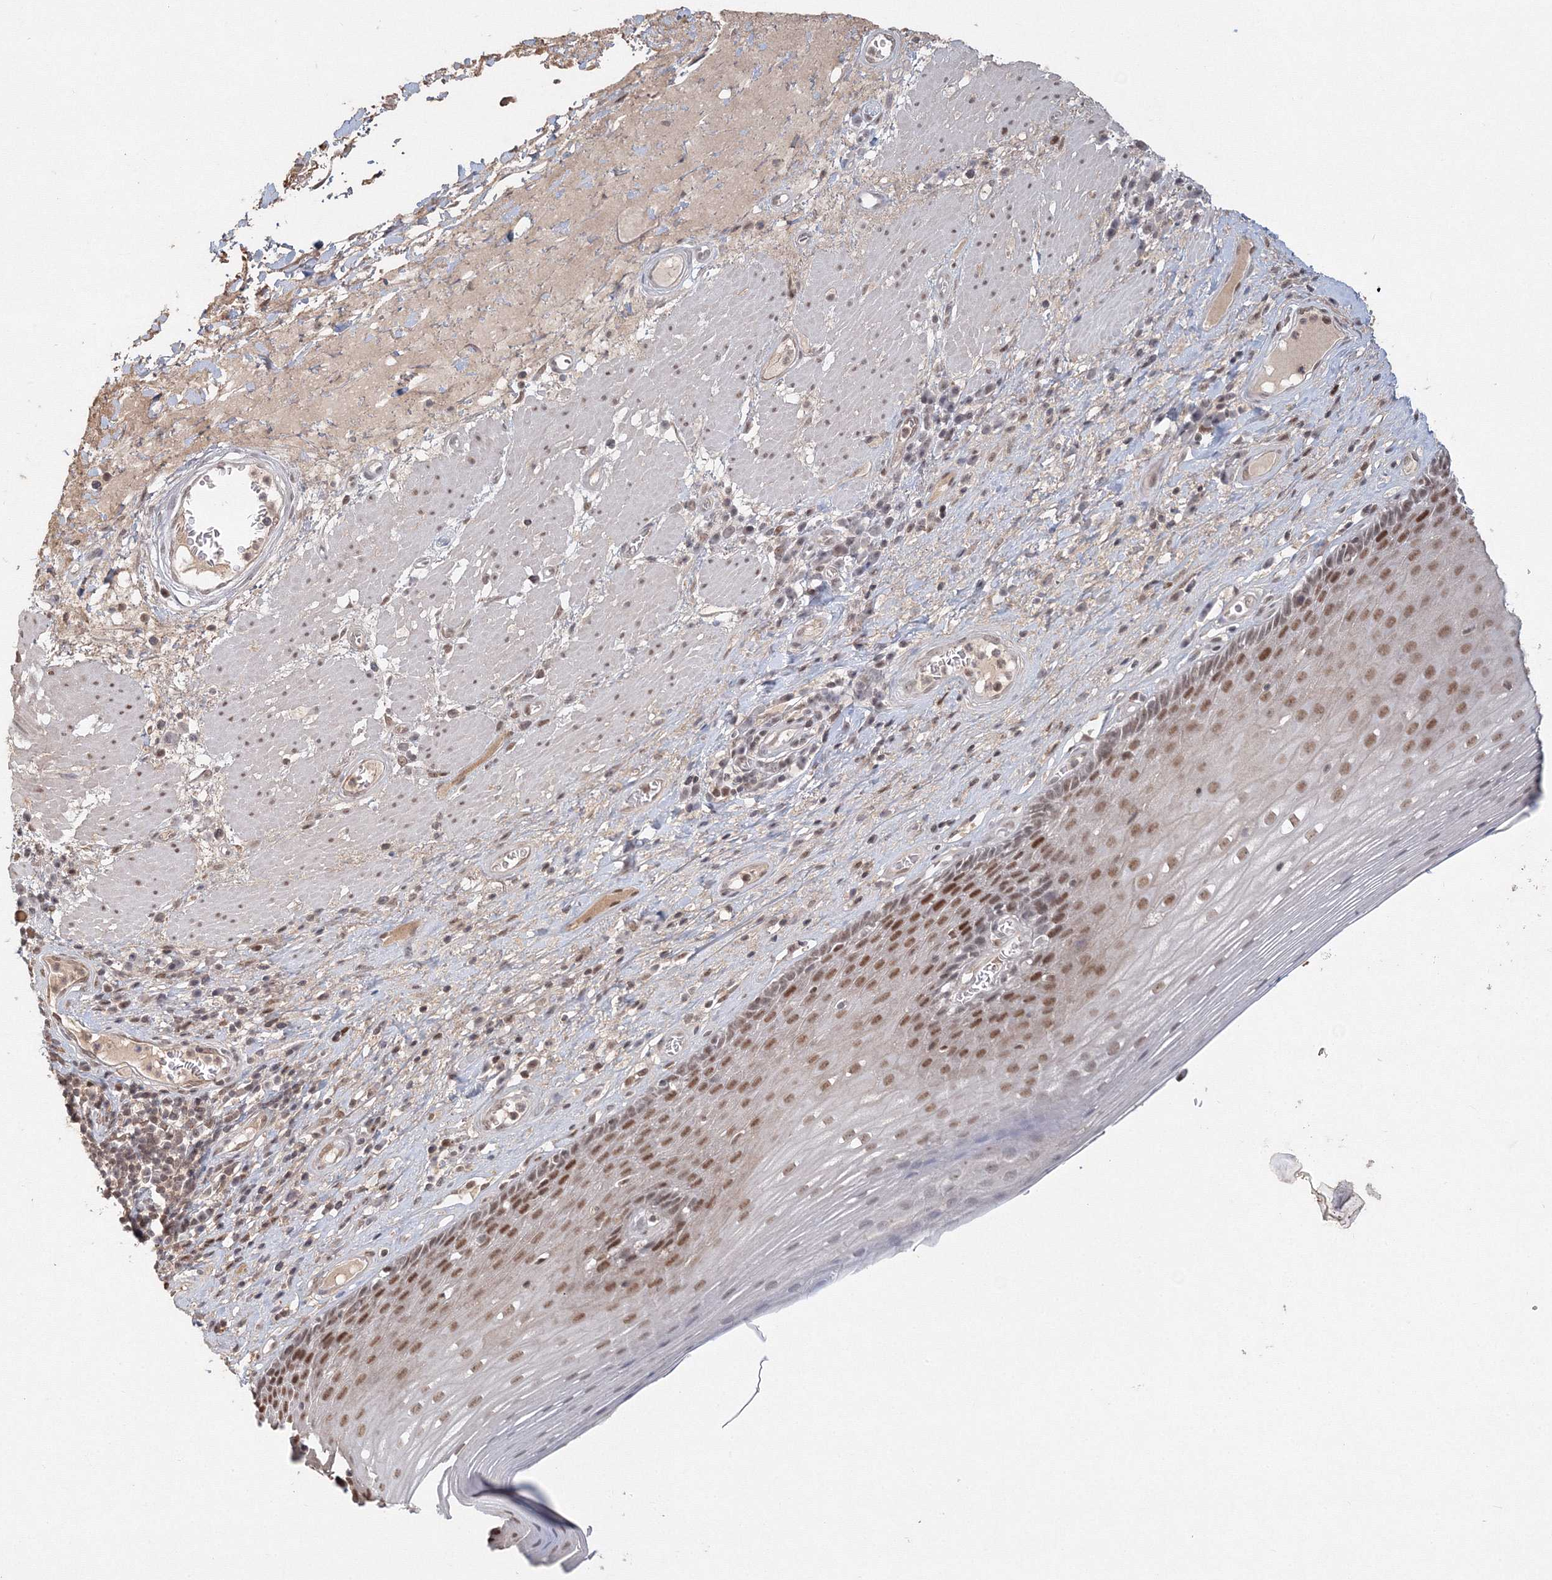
{"staining": {"intensity": "moderate", "quantity": ">75%", "location": "nuclear"}, "tissue": "esophagus", "cell_type": "Squamous epithelial cells", "image_type": "normal", "snomed": [{"axis": "morphology", "description": "Normal tissue, NOS"}, {"axis": "topography", "description": "Esophagus"}], "caption": "The immunohistochemical stain labels moderate nuclear positivity in squamous epithelial cells of benign esophagus.", "gene": "IWS1", "patient": {"sex": "male", "age": 62}}